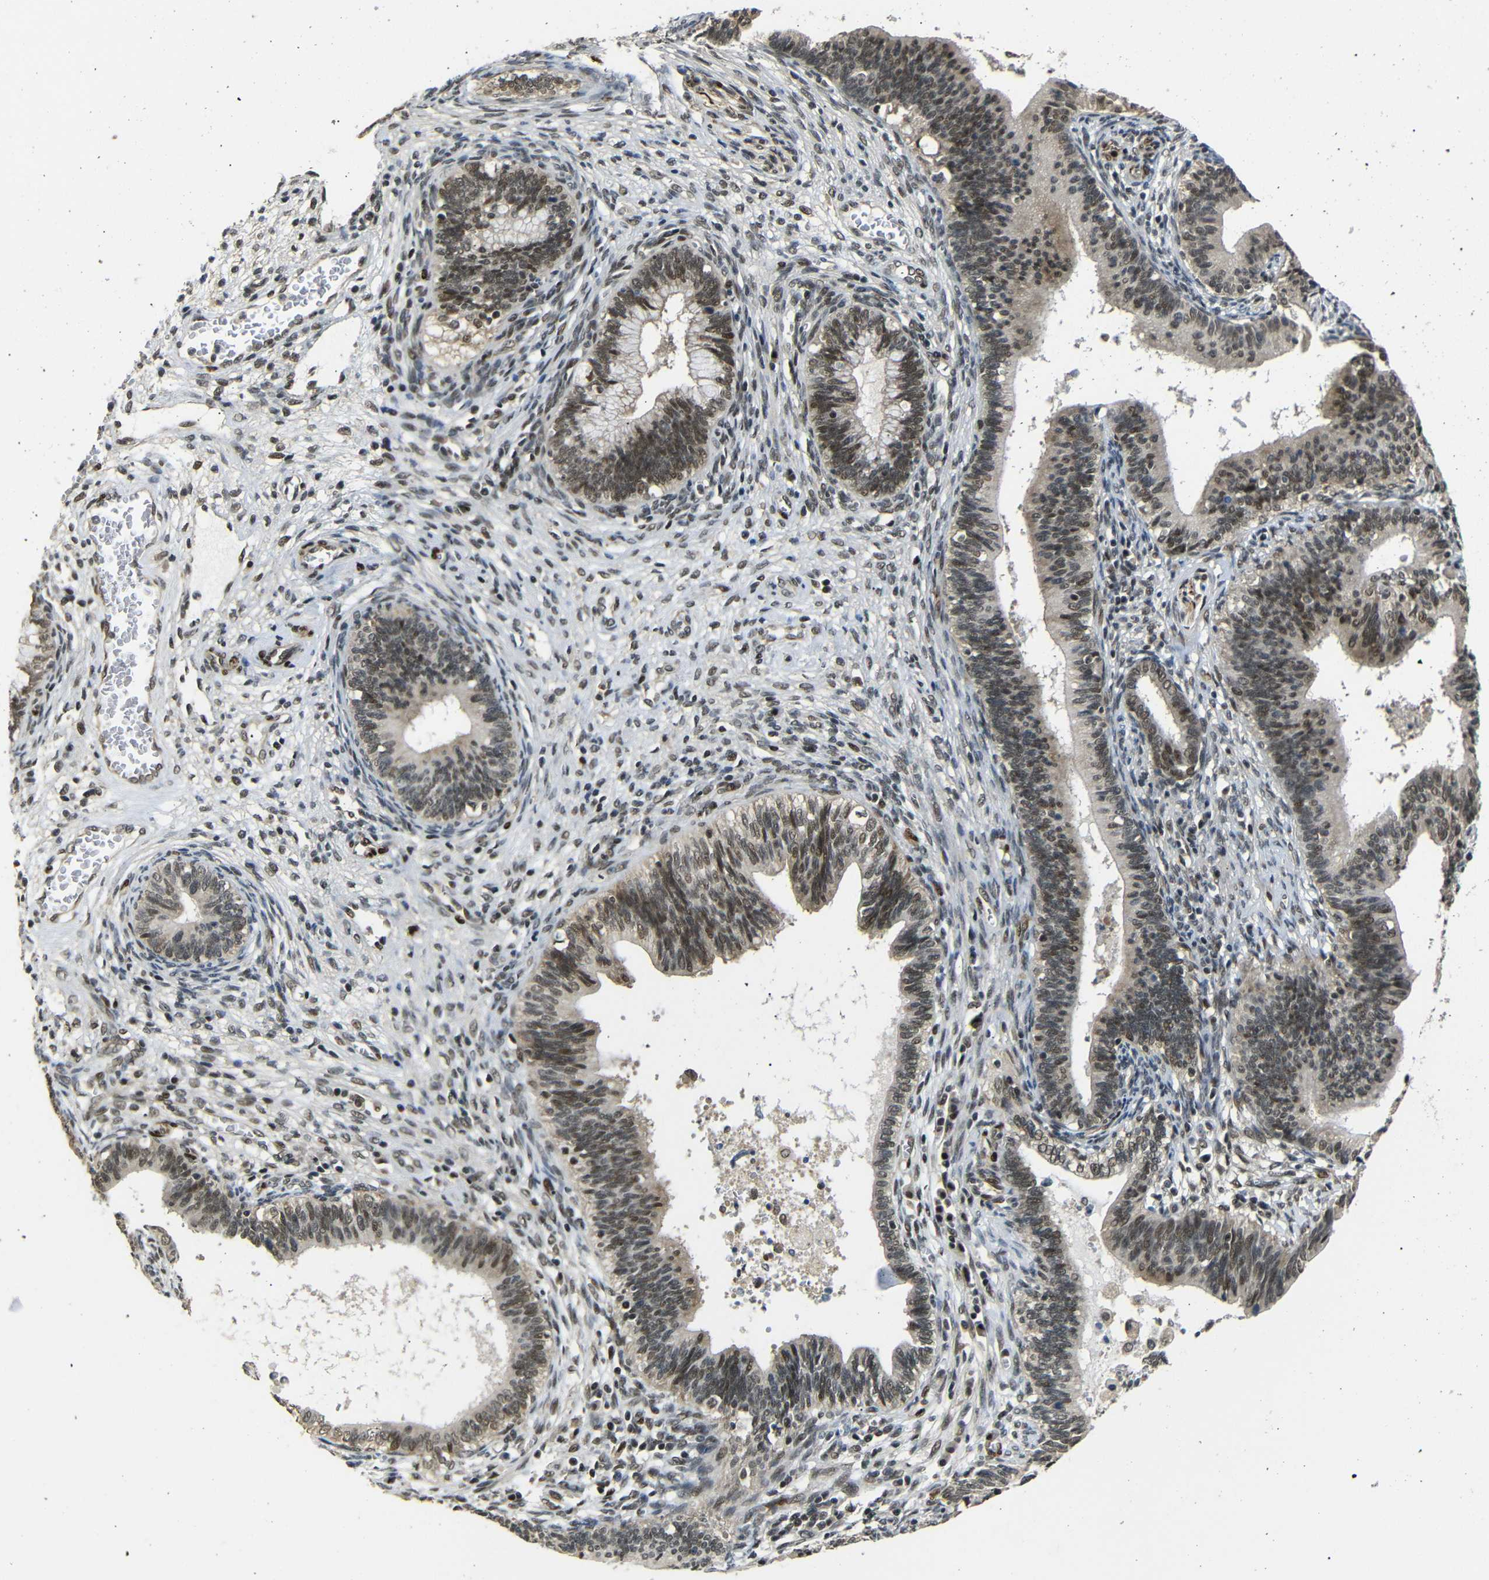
{"staining": {"intensity": "moderate", "quantity": ">75%", "location": "cytoplasmic/membranous,nuclear"}, "tissue": "cervical cancer", "cell_type": "Tumor cells", "image_type": "cancer", "snomed": [{"axis": "morphology", "description": "Adenocarcinoma, NOS"}, {"axis": "topography", "description": "Cervix"}], "caption": "A histopathology image showing moderate cytoplasmic/membranous and nuclear positivity in approximately >75% of tumor cells in cervical cancer, as visualized by brown immunohistochemical staining.", "gene": "TBX2", "patient": {"sex": "female", "age": 44}}